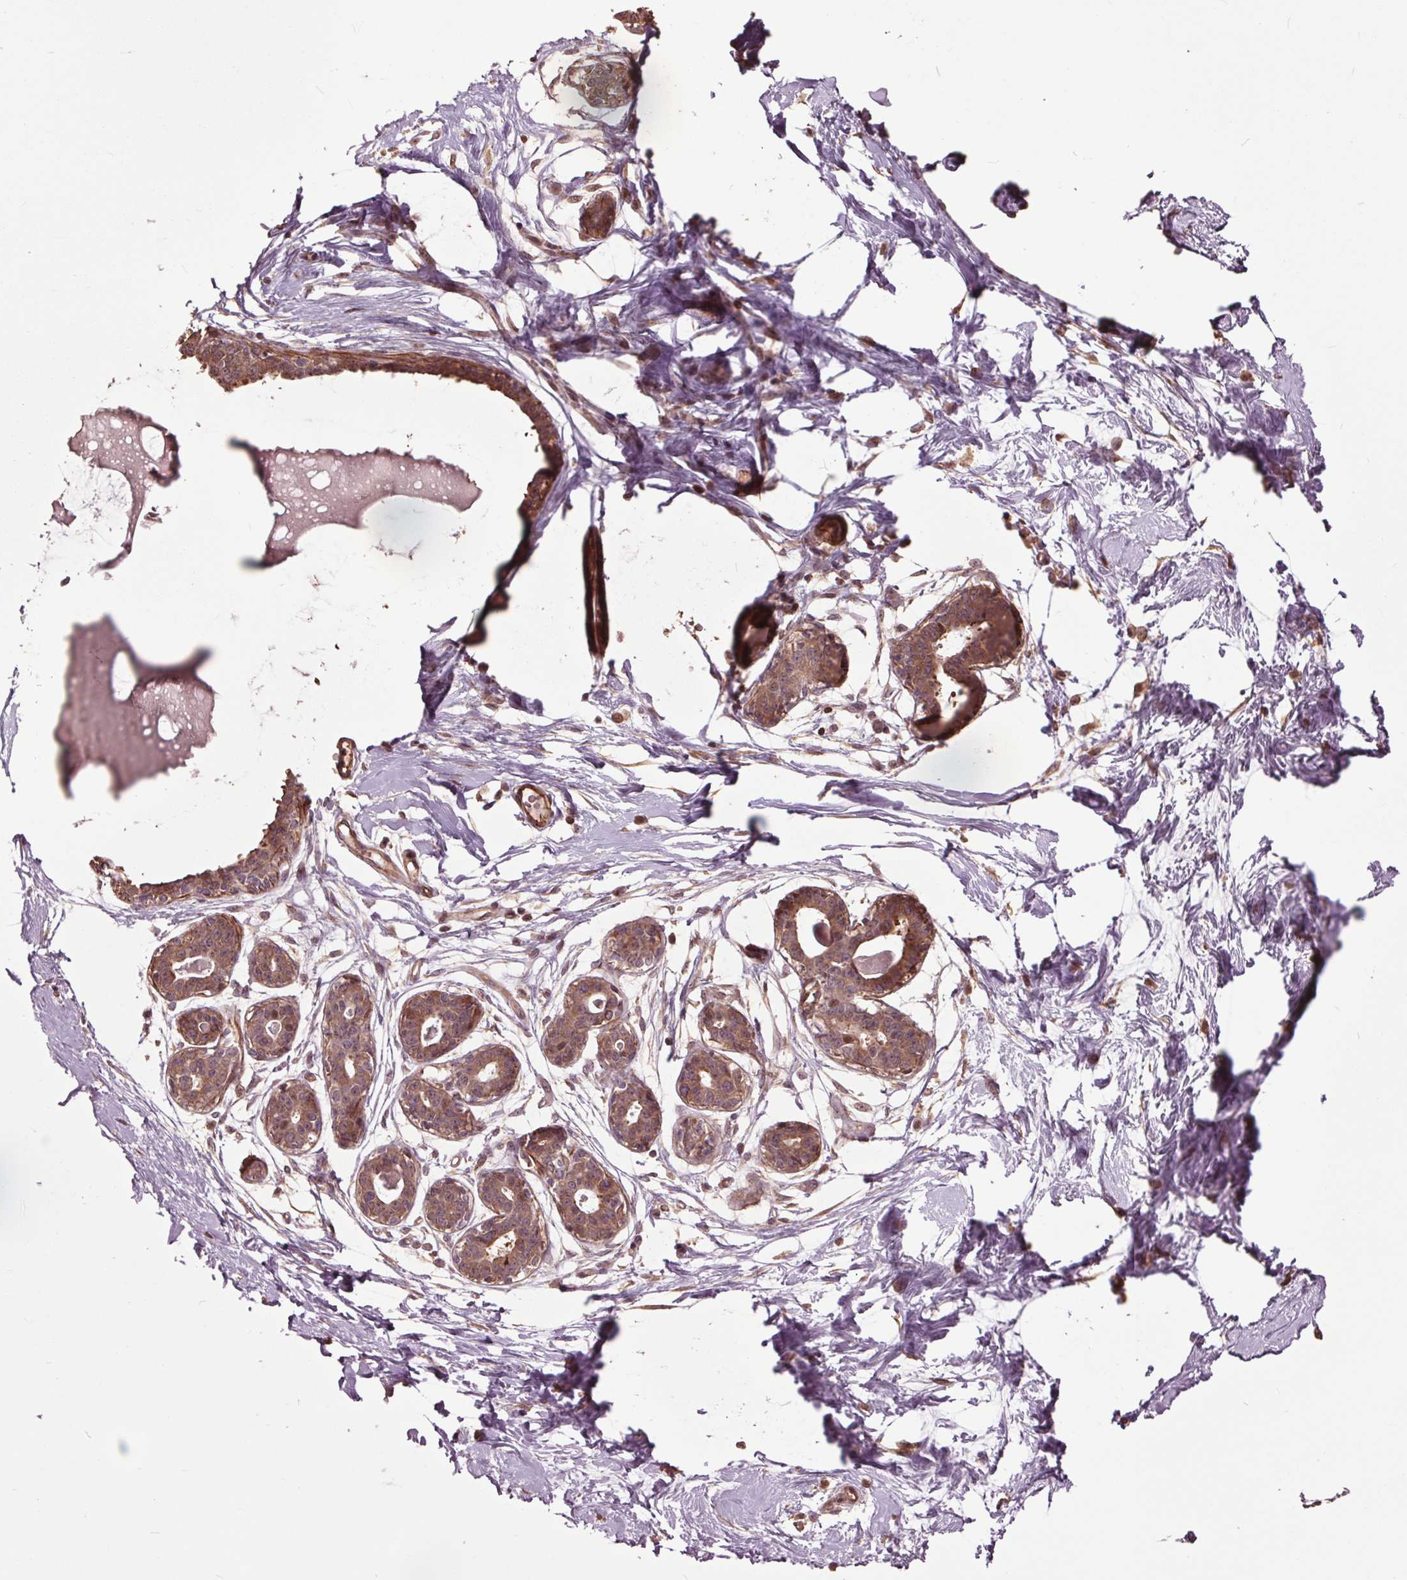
{"staining": {"intensity": "weak", "quantity": ">75%", "location": "cytoplasmic/membranous"}, "tissue": "breast", "cell_type": "Adipocytes", "image_type": "normal", "snomed": [{"axis": "morphology", "description": "Normal tissue, NOS"}, {"axis": "topography", "description": "Breast"}], "caption": "Immunohistochemical staining of unremarkable breast exhibits low levels of weak cytoplasmic/membranous expression in about >75% of adipocytes. (Brightfield microscopy of DAB IHC at high magnification).", "gene": "CEP95", "patient": {"sex": "female", "age": 45}}